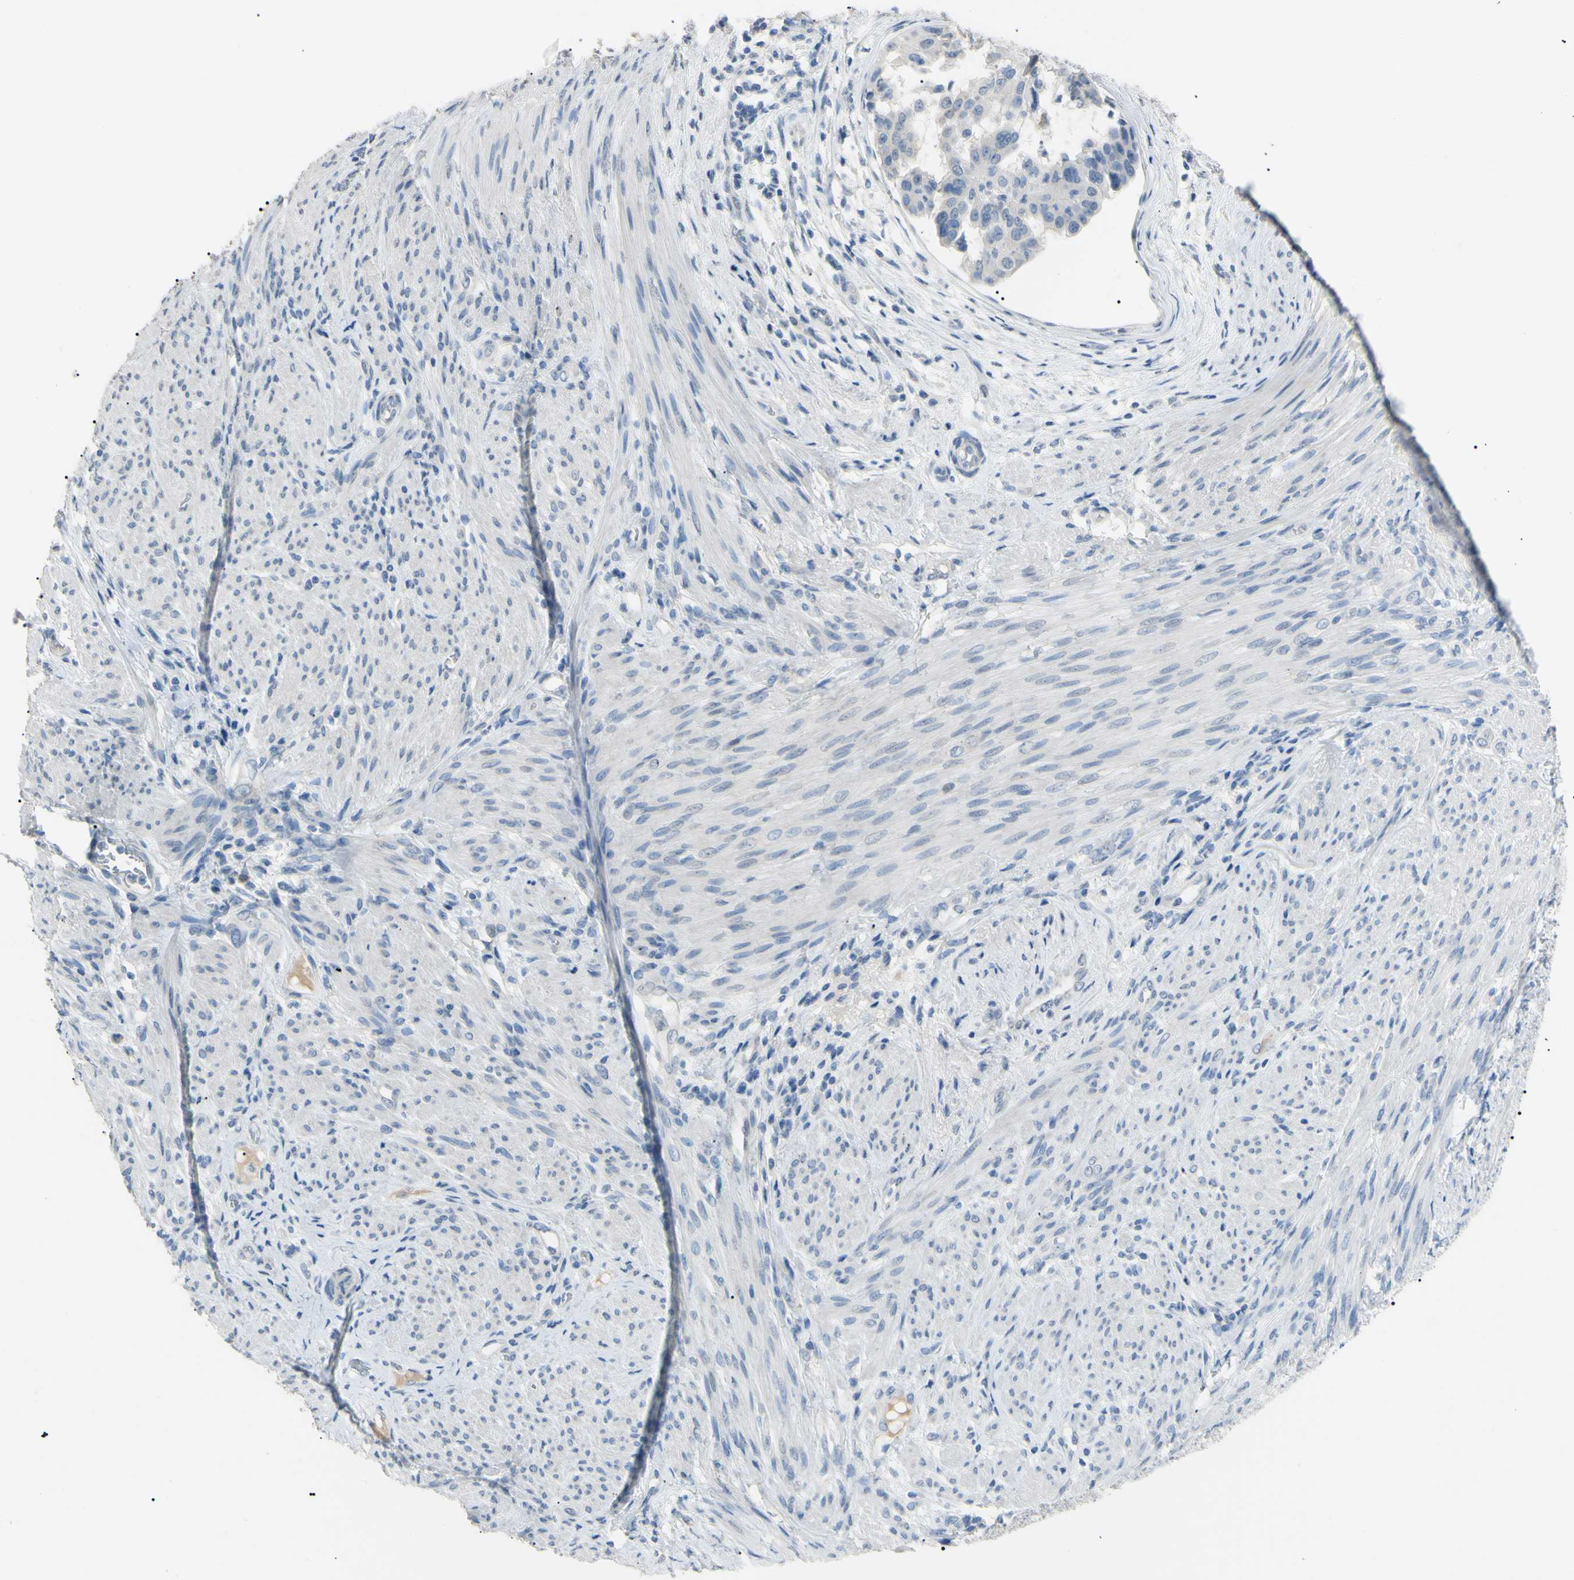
{"staining": {"intensity": "negative", "quantity": "none", "location": "none"}, "tissue": "endometrial cancer", "cell_type": "Tumor cells", "image_type": "cancer", "snomed": [{"axis": "morphology", "description": "Adenocarcinoma, NOS"}, {"axis": "topography", "description": "Endometrium"}], "caption": "An IHC histopathology image of endometrial adenocarcinoma is shown. There is no staining in tumor cells of endometrial adenocarcinoma.", "gene": "CGB3", "patient": {"sex": "female", "age": 85}}